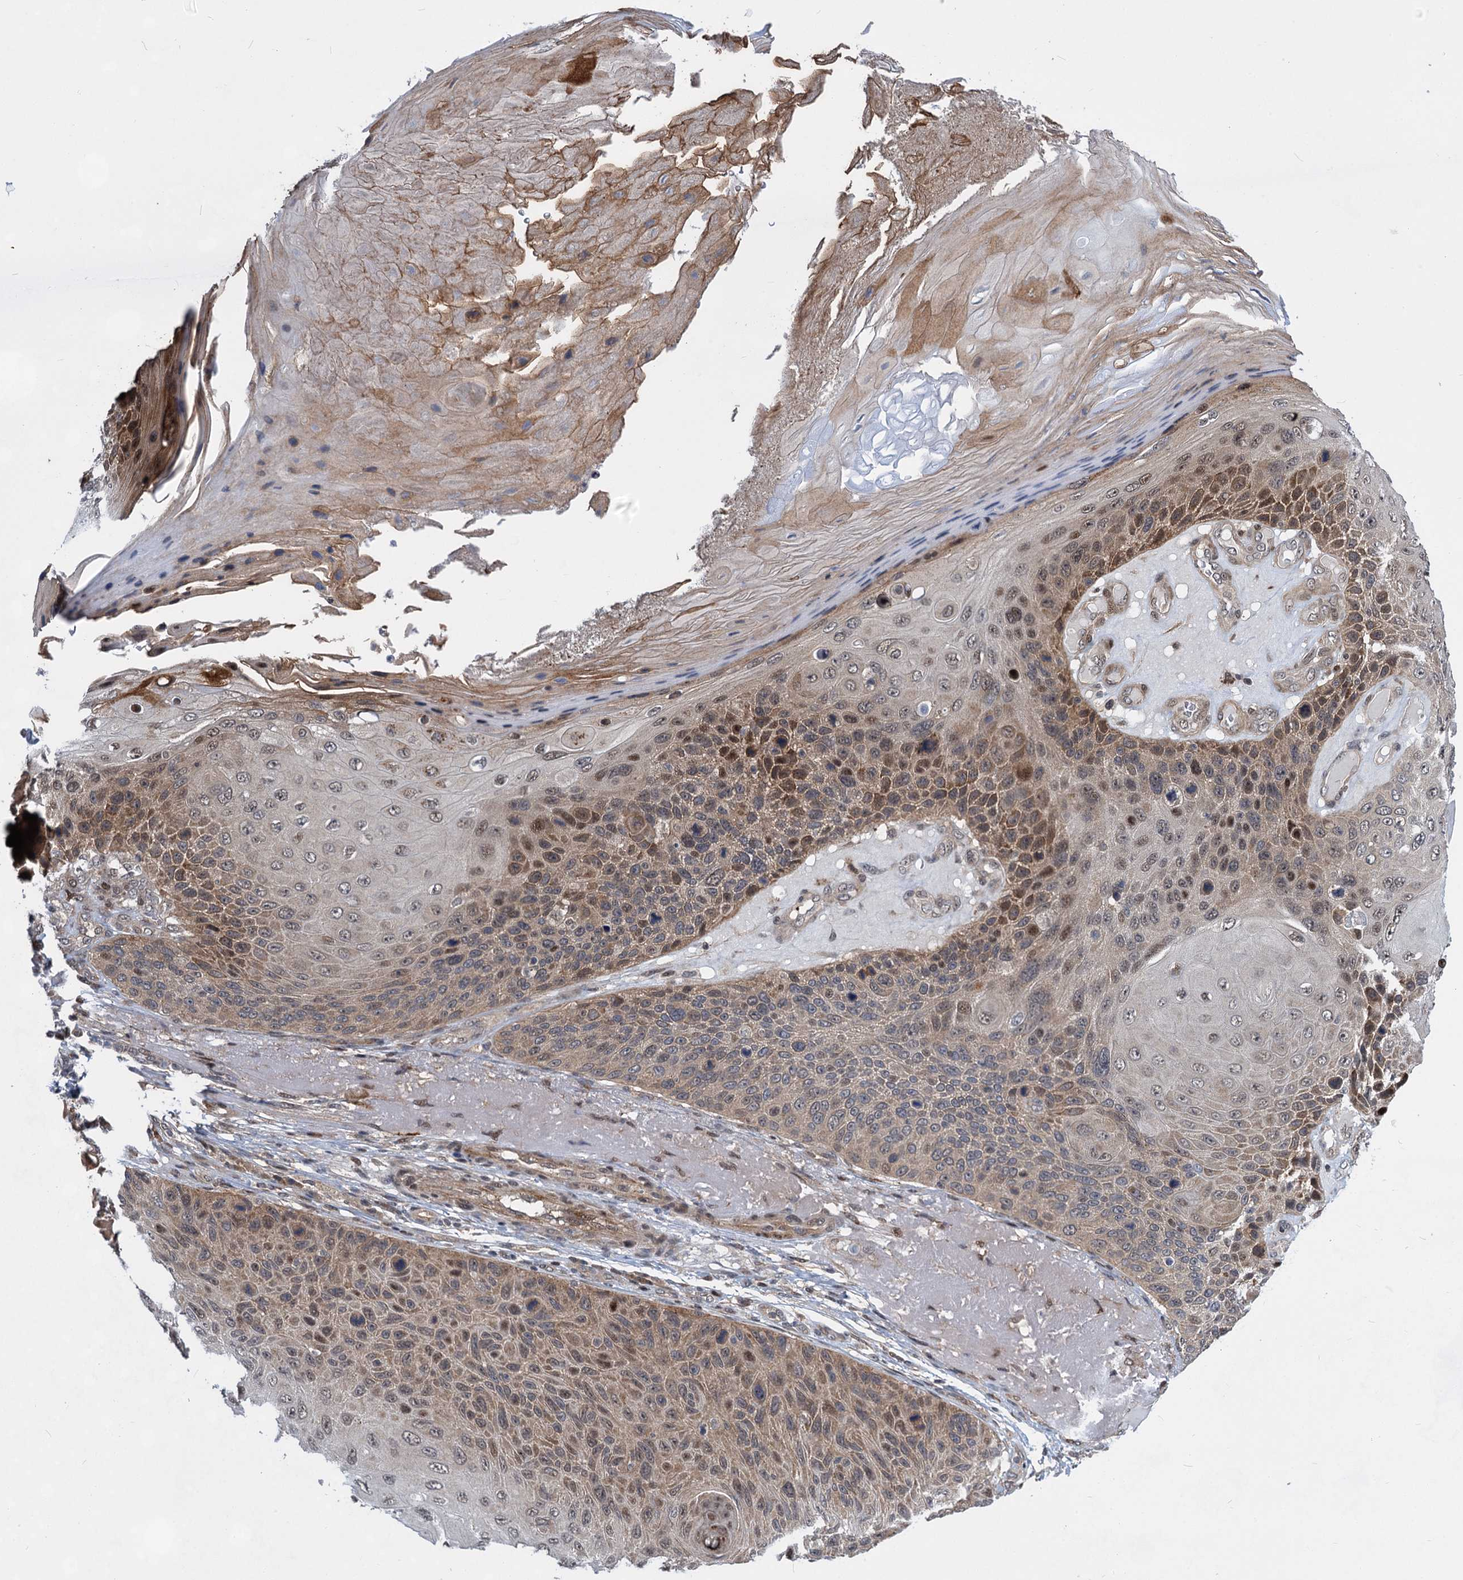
{"staining": {"intensity": "moderate", "quantity": ">75%", "location": "cytoplasmic/membranous,nuclear"}, "tissue": "skin cancer", "cell_type": "Tumor cells", "image_type": "cancer", "snomed": [{"axis": "morphology", "description": "Squamous cell carcinoma, NOS"}, {"axis": "topography", "description": "Skin"}], "caption": "Skin squamous cell carcinoma was stained to show a protein in brown. There is medium levels of moderate cytoplasmic/membranous and nuclear staining in approximately >75% of tumor cells.", "gene": "GPBP1", "patient": {"sex": "female", "age": 88}}